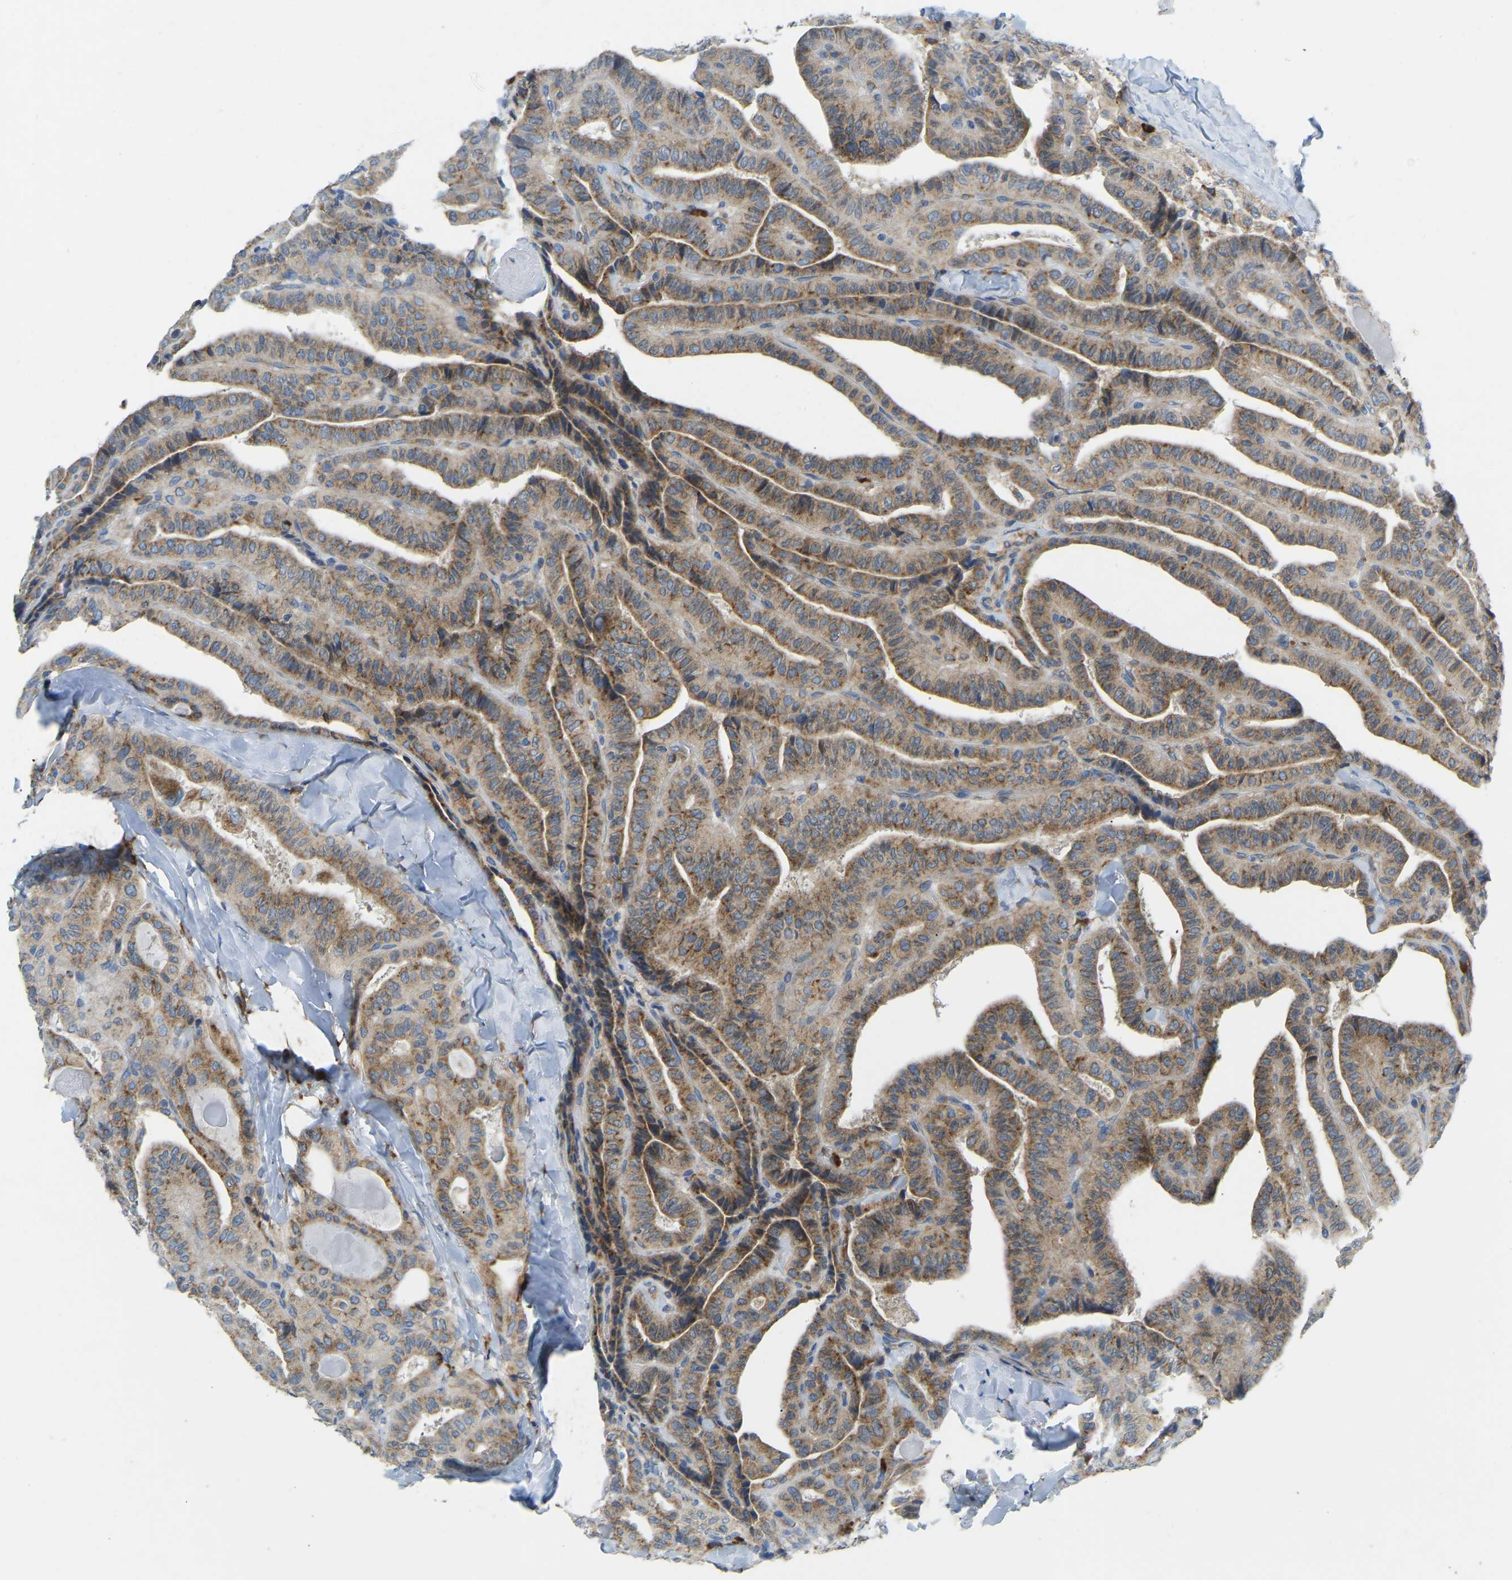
{"staining": {"intensity": "moderate", "quantity": ">75%", "location": "cytoplasmic/membranous"}, "tissue": "thyroid cancer", "cell_type": "Tumor cells", "image_type": "cancer", "snomed": [{"axis": "morphology", "description": "Papillary adenocarcinoma, NOS"}, {"axis": "topography", "description": "Thyroid gland"}], "caption": "Papillary adenocarcinoma (thyroid) was stained to show a protein in brown. There is medium levels of moderate cytoplasmic/membranous staining in approximately >75% of tumor cells.", "gene": "SND1", "patient": {"sex": "male", "age": 77}}